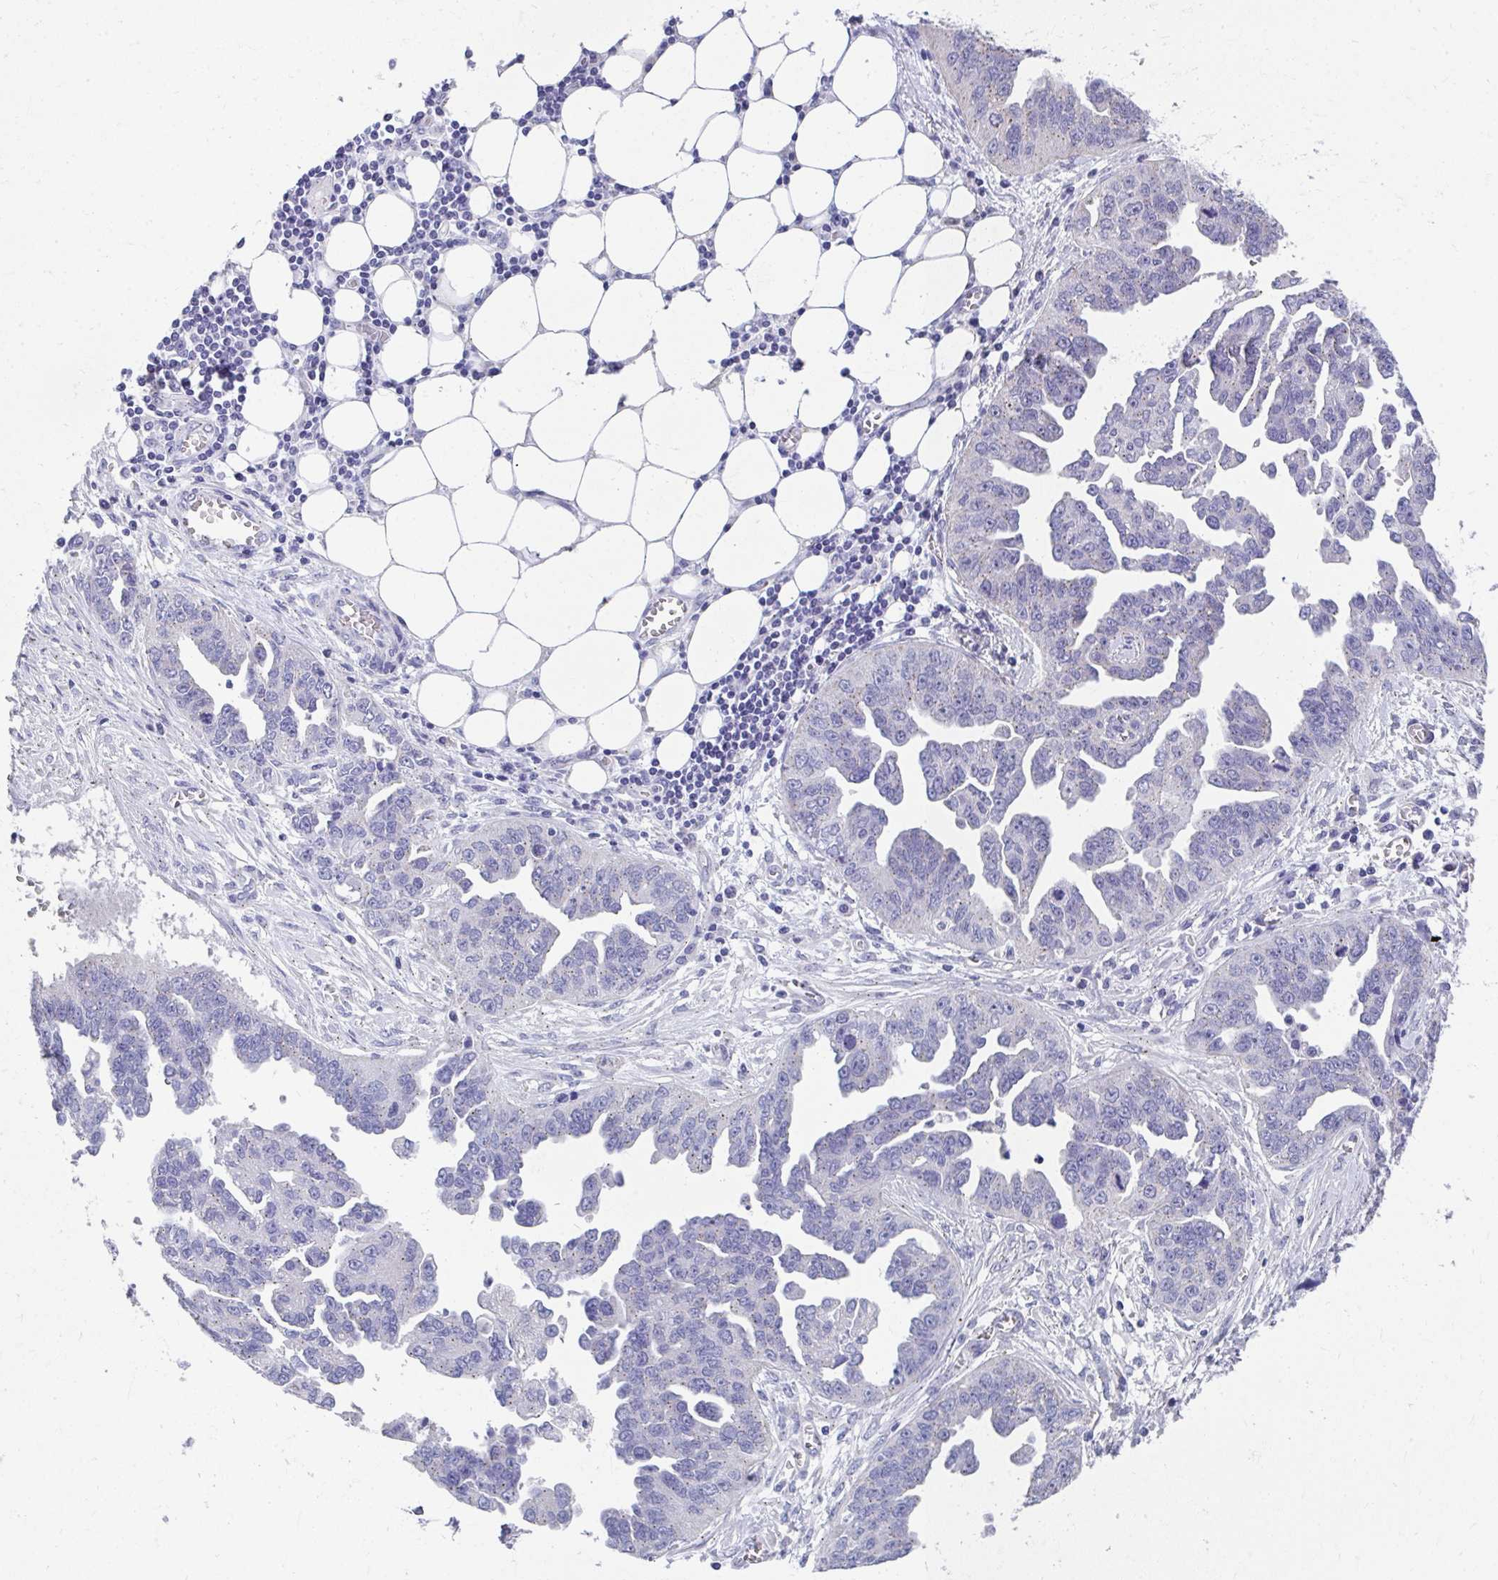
{"staining": {"intensity": "negative", "quantity": "none", "location": "none"}, "tissue": "ovarian cancer", "cell_type": "Tumor cells", "image_type": "cancer", "snomed": [{"axis": "morphology", "description": "Cystadenocarcinoma, serous, NOS"}, {"axis": "topography", "description": "Ovary"}], "caption": "This is an IHC photomicrograph of human ovarian cancer. There is no expression in tumor cells.", "gene": "TMPRSS2", "patient": {"sex": "female", "age": 75}}